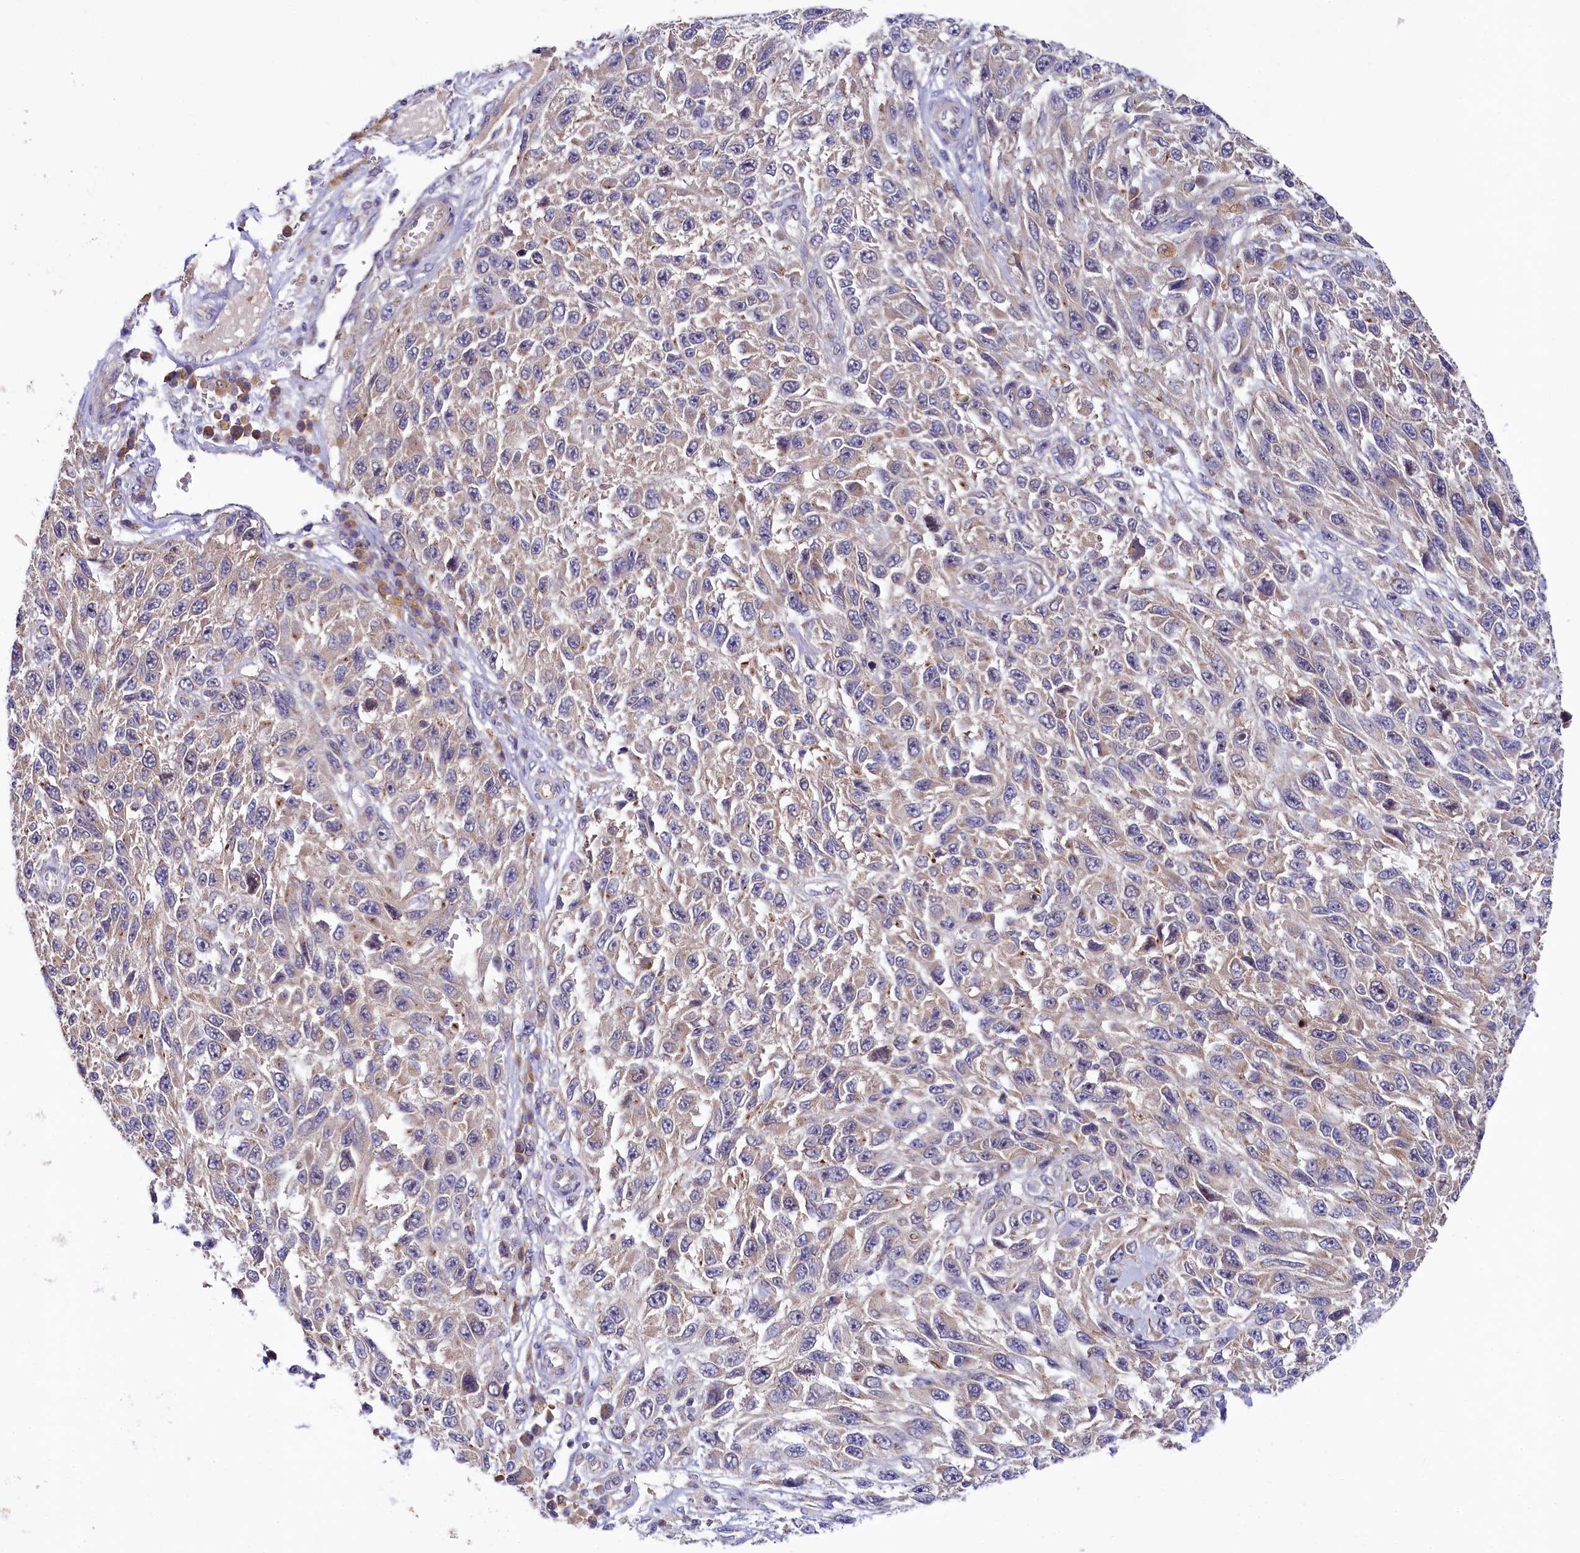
{"staining": {"intensity": "negative", "quantity": "none", "location": "none"}, "tissue": "melanoma", "cell_type": "Tumor cells", "image_type": "cancer", "snomed": [{"axis": "morphology", "description": "Normal tissue, NOS"}, {"axis": "morphology", "description": "Malignant melanoma, NOS"}, {"axis": "topography", "description": "Skin"}], "caption": "Immunohistochemistry micrograph of neoplastic tissue: melanoma stained with DAB shows no significant protein staining in tumor cells.", "gene": "SPINK9", "patient": {"sex": "female", "age": 96}}